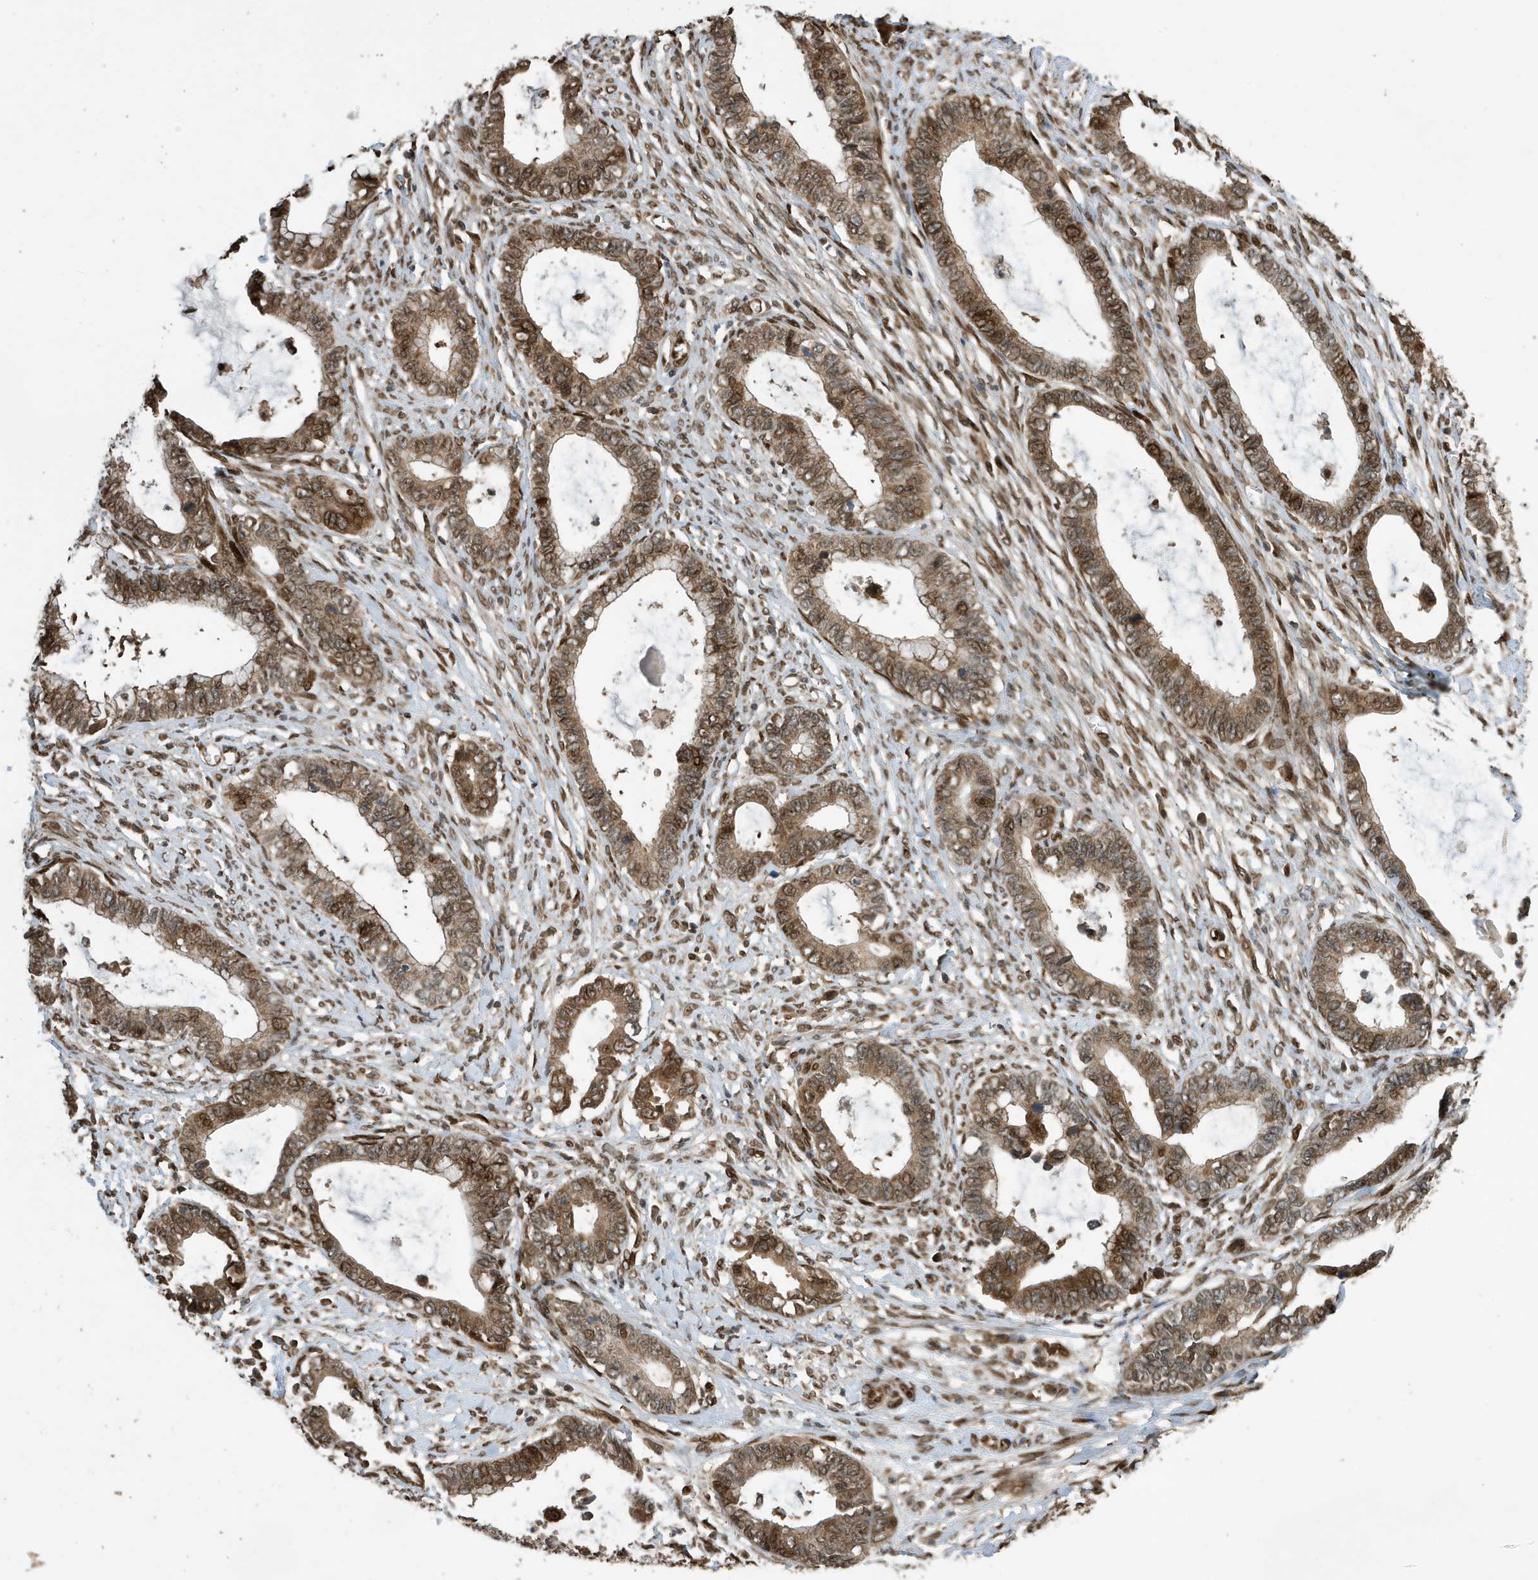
{"staining": {"intensity": "moderate", "quantity": ">75%", "location": "cytoplasmic/membranous,nuclear"}, "tissue": "cervical cancer", "cell_type": "Tumor cells", "image_type": "cancer", "snomed": [{"axis": "morphology", "description": "Adenocarcinoma, NOS"}, {"axis": "topography", "description": "Cervix"}], "caption": "Moderate cytoplasmic/membranous and nuclear expression is appreciated in about >75% of tumor cells in cervical adenocarcinoma.", "gene": "DUSP18", "patient": {"sex": "female", "age": 44}}